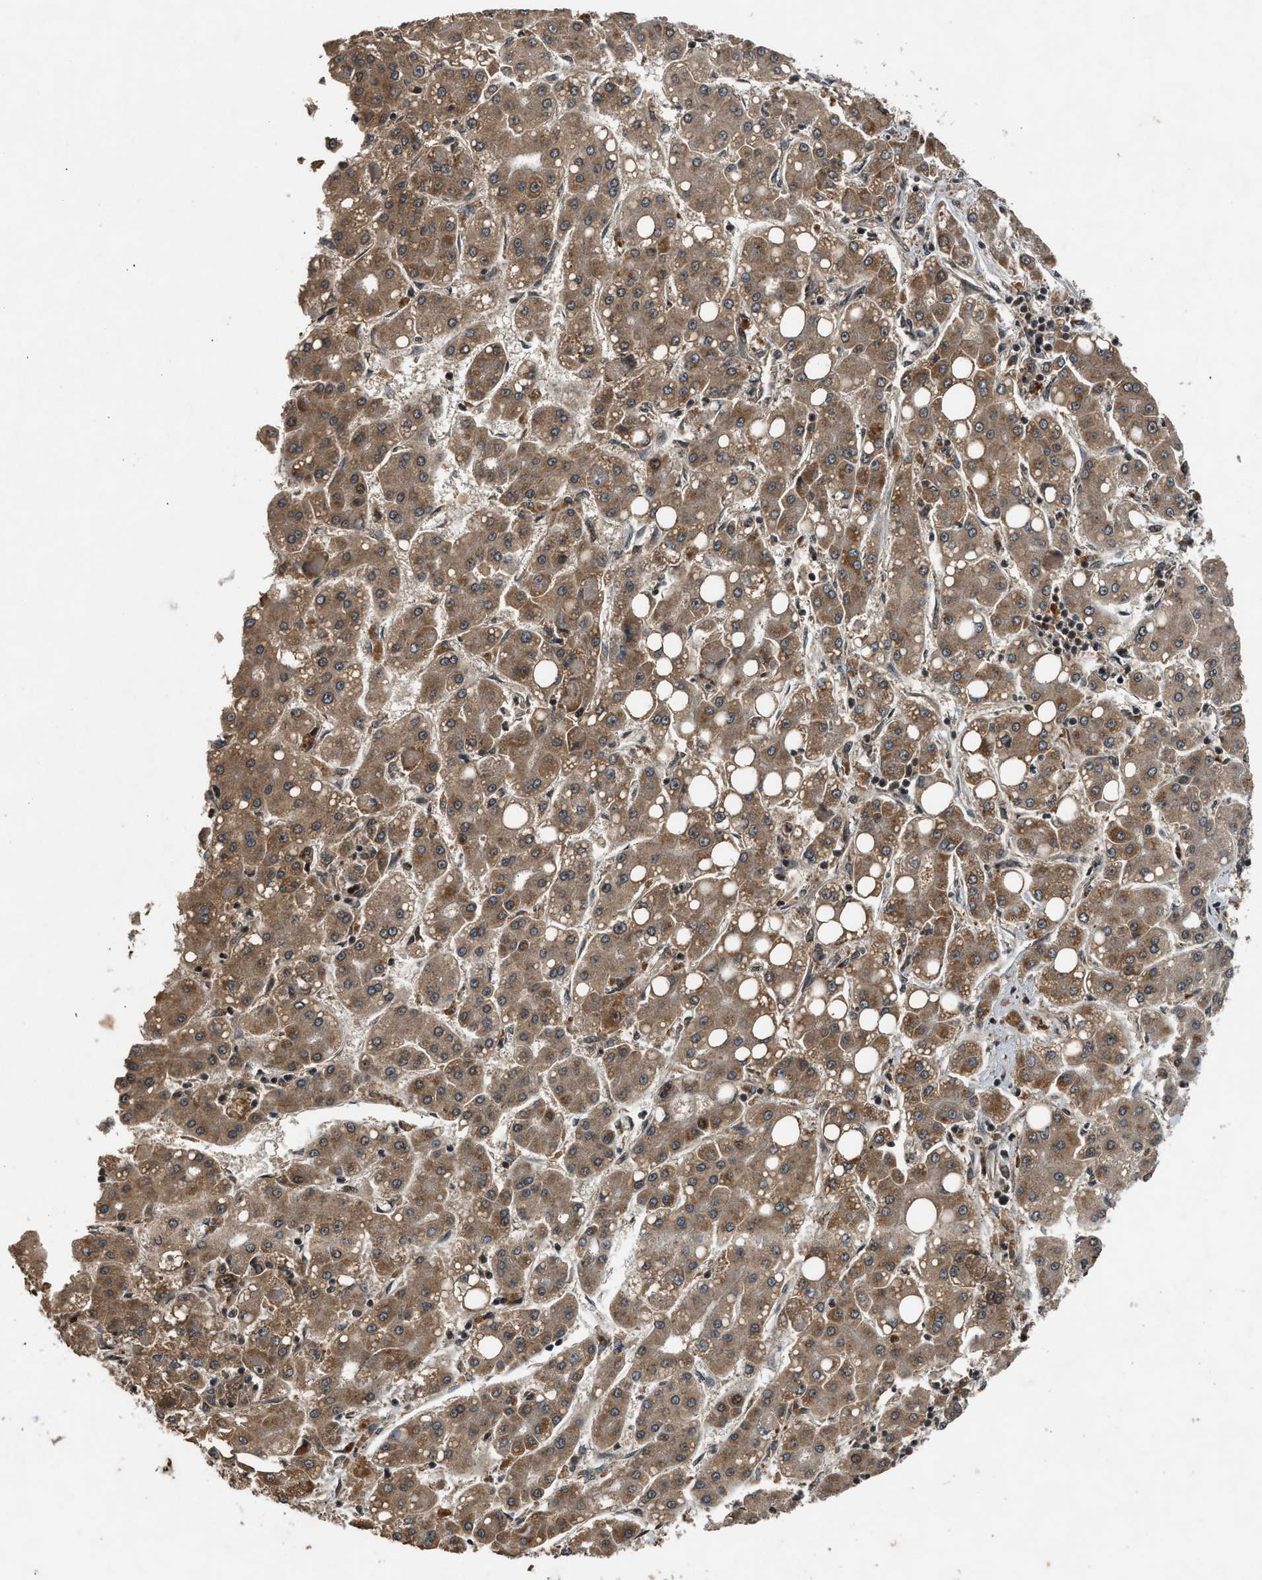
{"staining": {"intensity": "moderate", "quantity": ">75%", "location": "cytoplasmic/membranous"}, "tissue": "liver cancer", "cell_type": "Tumor cells", "image_type": "cancer", "snomed": [{"axis": "morphology", "description": "Carcinoma, Hepatocellular, NOS"}, {"axis": "topography", "description": "Liver"}], "caption": "This histopathology image shows liver cancer (hepatocellular carcinoma) stained with immunohistochemistry (IHC) to label a protein in brown. The cytoplasmic/membranous of tumor cells show moderate positivity for the protein. Nuclei are counter-stained blue.", "gene": "TXNL1", "patient": {"sex": "male", "age": 65}}